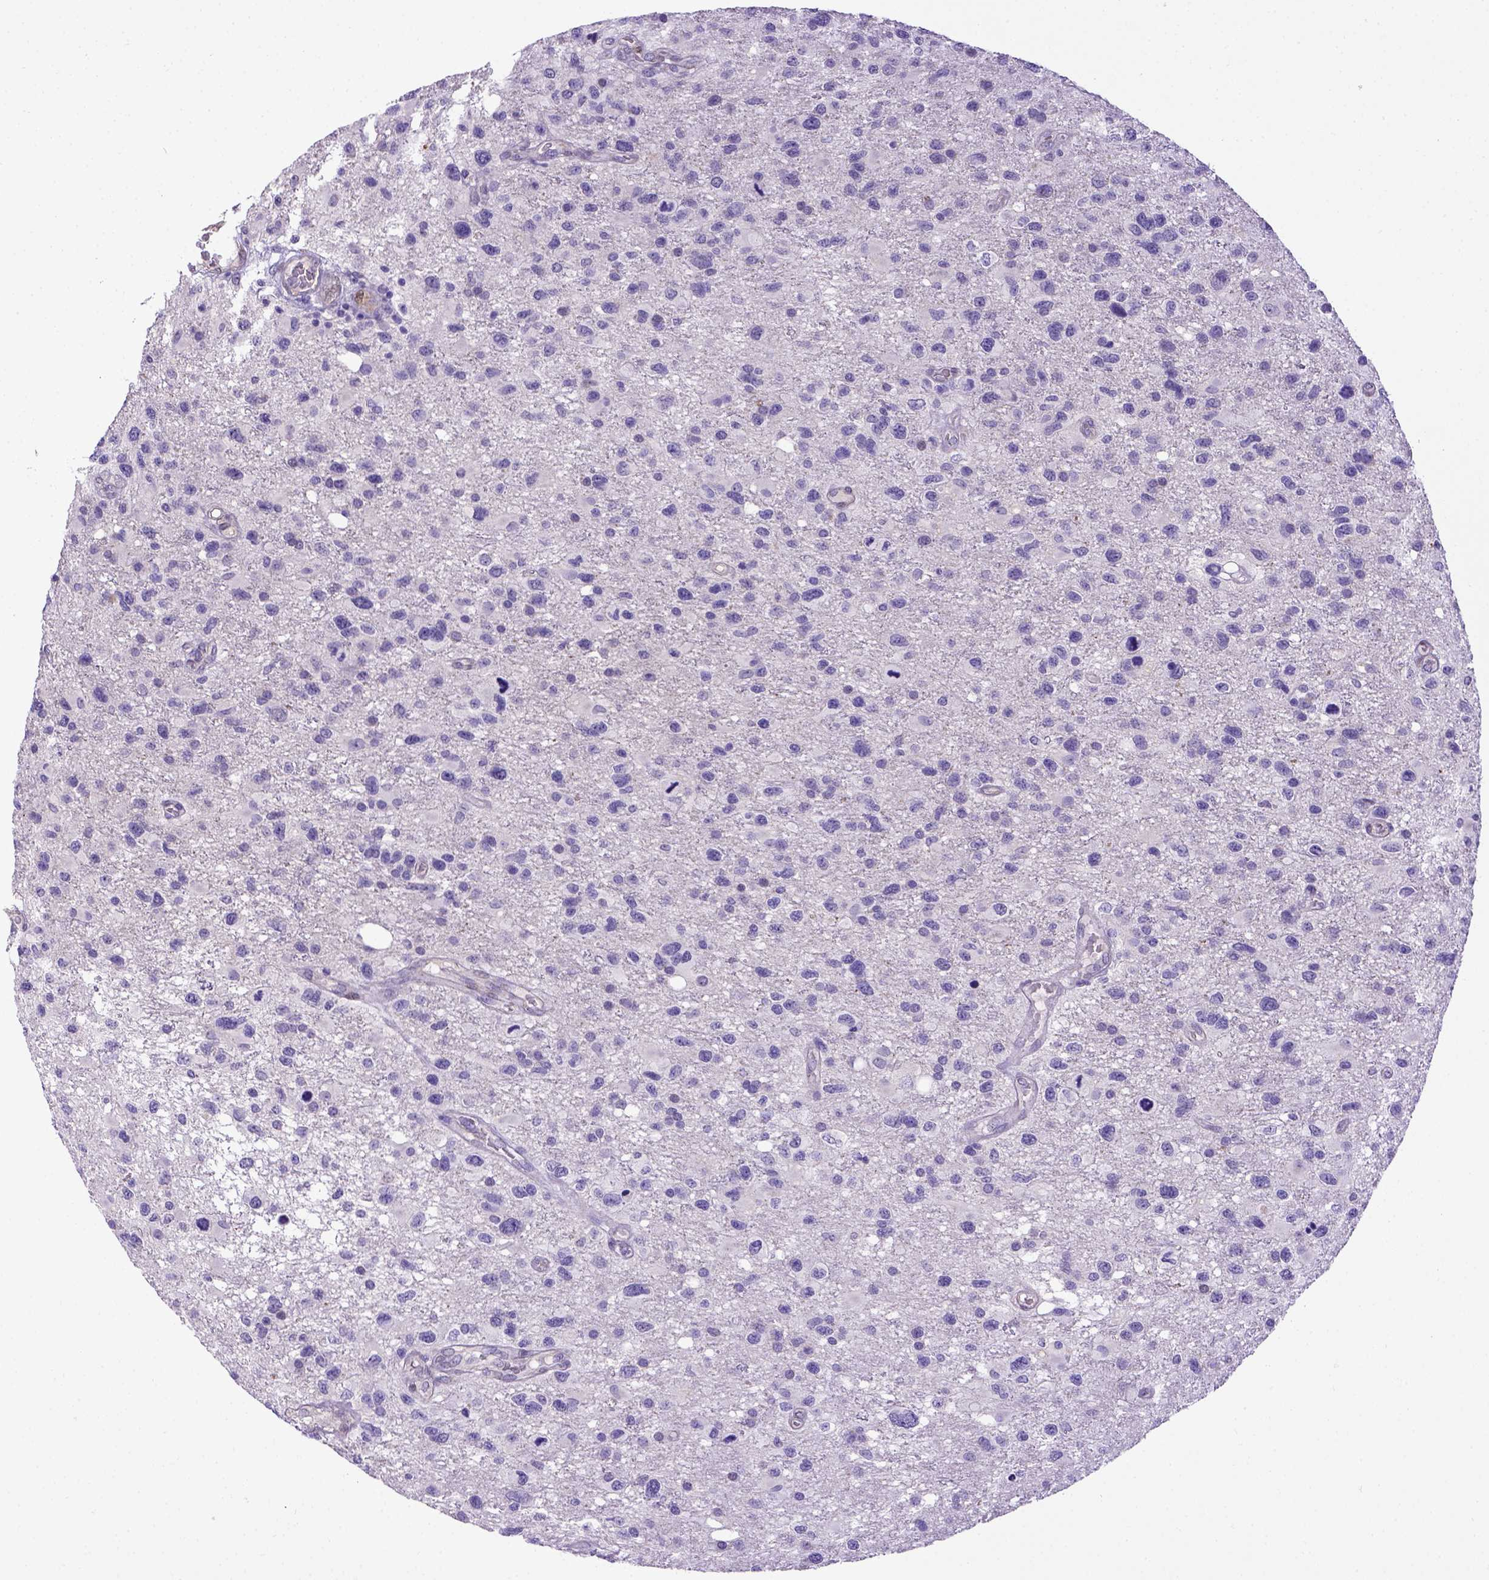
{"staining": {"intensity": "negative", "quantity": "none", "location": "none"}, "tissue": "glioma", "cell_type": "Tumor cells", "image_type": "cancer", "snomed": [{"axis": "morphology", "description": "Glioma, malignant, NOS"}, {"axis": "morphology", "description": "Glioma, malignant, High grade"}, {"axis": "topography", "description": "Brain"}], "caption": "There is no significant positivity in tumor cells of glioma. (Stains: DAB immunohistochemistry with hematoxylin counter stain, Microscopy: brightfield microscopy at high magnification).", "gene": "BTN1A1", "patient": {"sex": "female", "age": 71}}